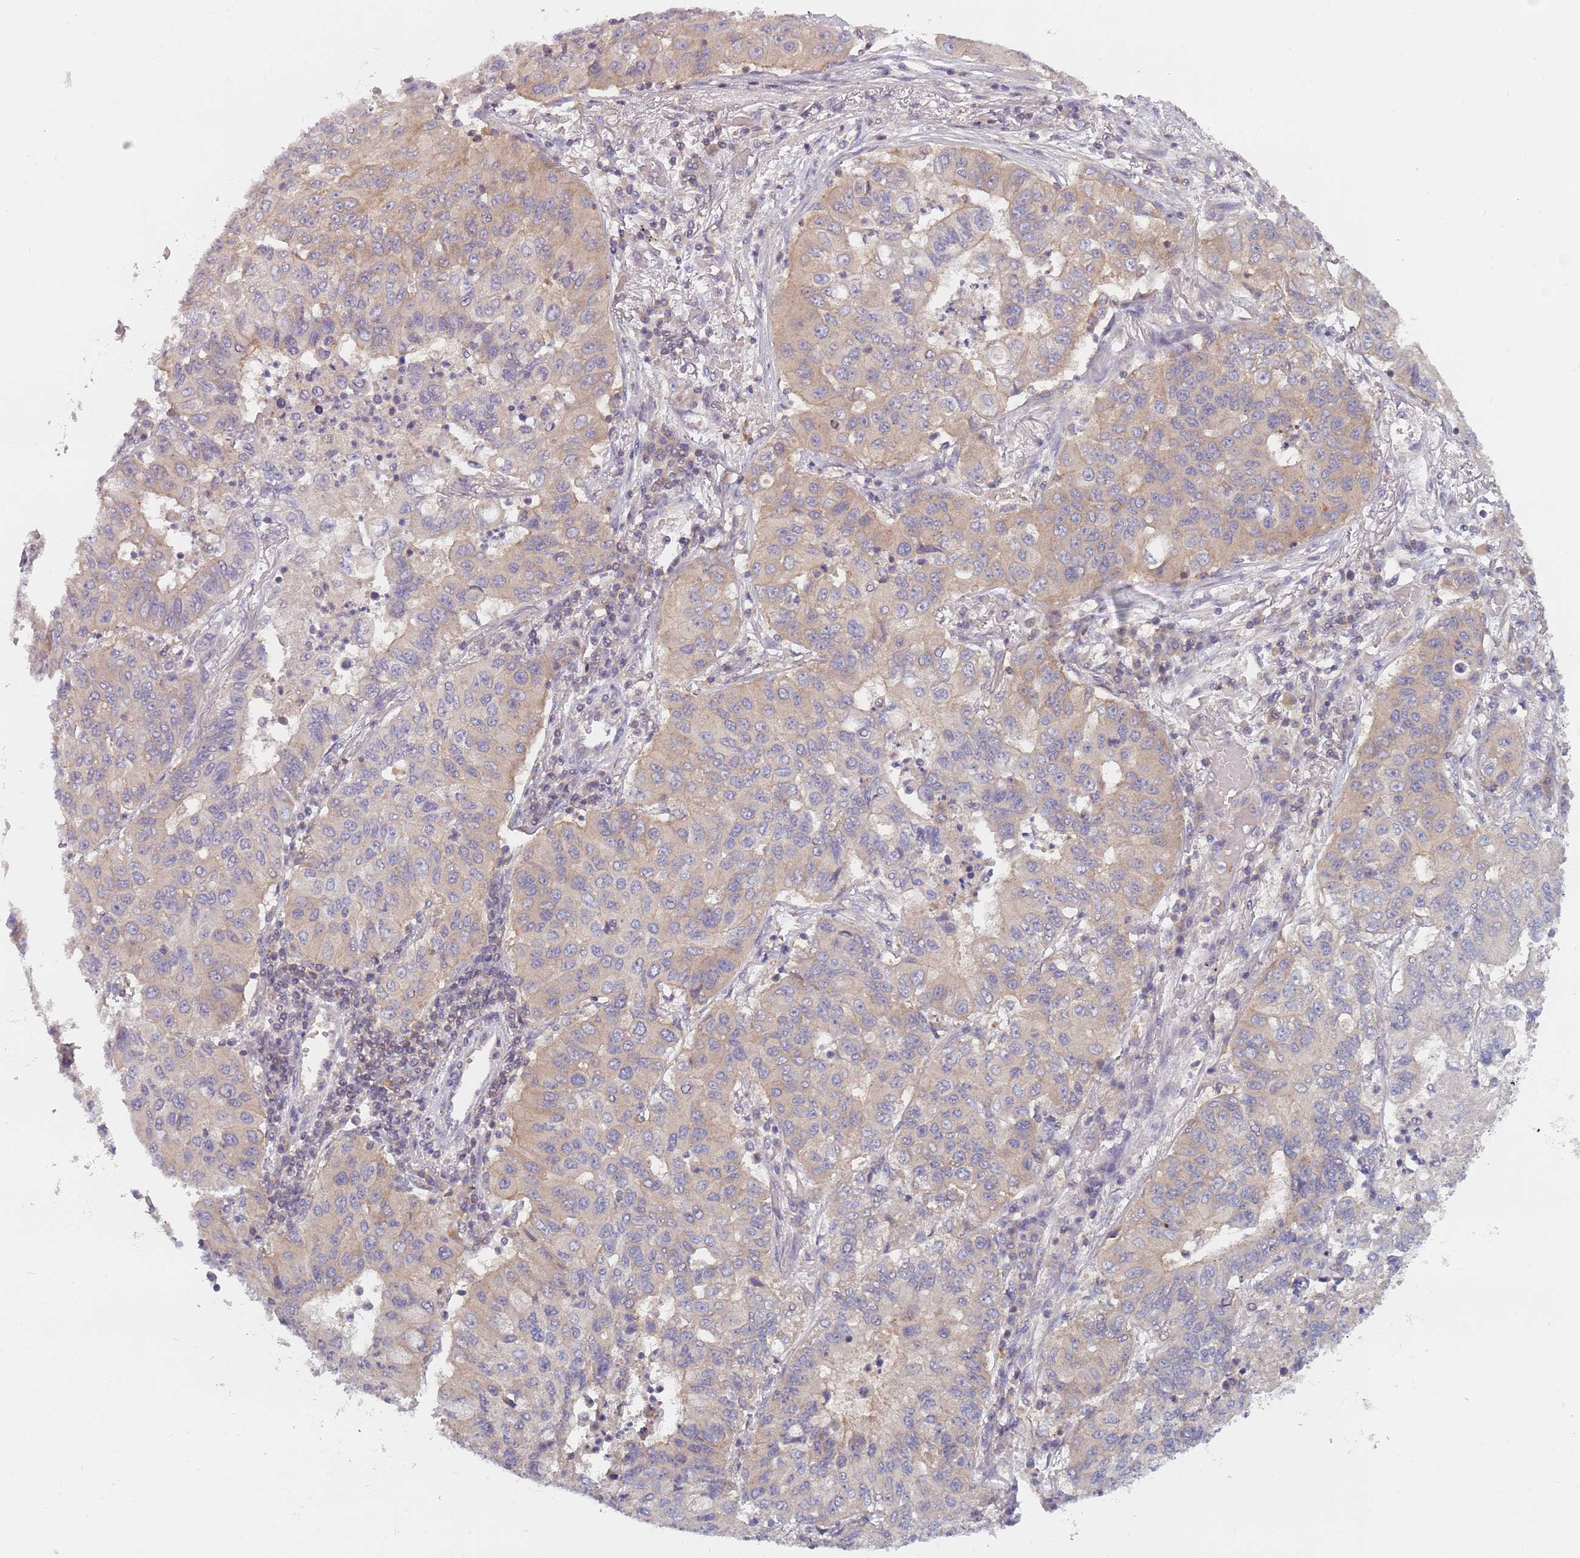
{"staining": {"intensity": "weak", "quantity": "25%-75%", "location": "cytoplasmic/membranous"}, "tissue": "lung cancer", "cell_type": "Tumor cells", "image_type": "cancer", "snomed": [{"axis": "morphology", "description": "Squamous cell carcinoma, NOS"}, {"axis": "topography", "description": "Lung"}], "caption": "Tumor cells exhibit low levels of weak cytoplasmic/membranous staining in approximately 25%-75% of cells in human squamous cell carcinoma (lung). (IHC, brightfield microscopy, high magnification).", "gene": "ASB13", "patient": {"sex": "male", "age": 74}}